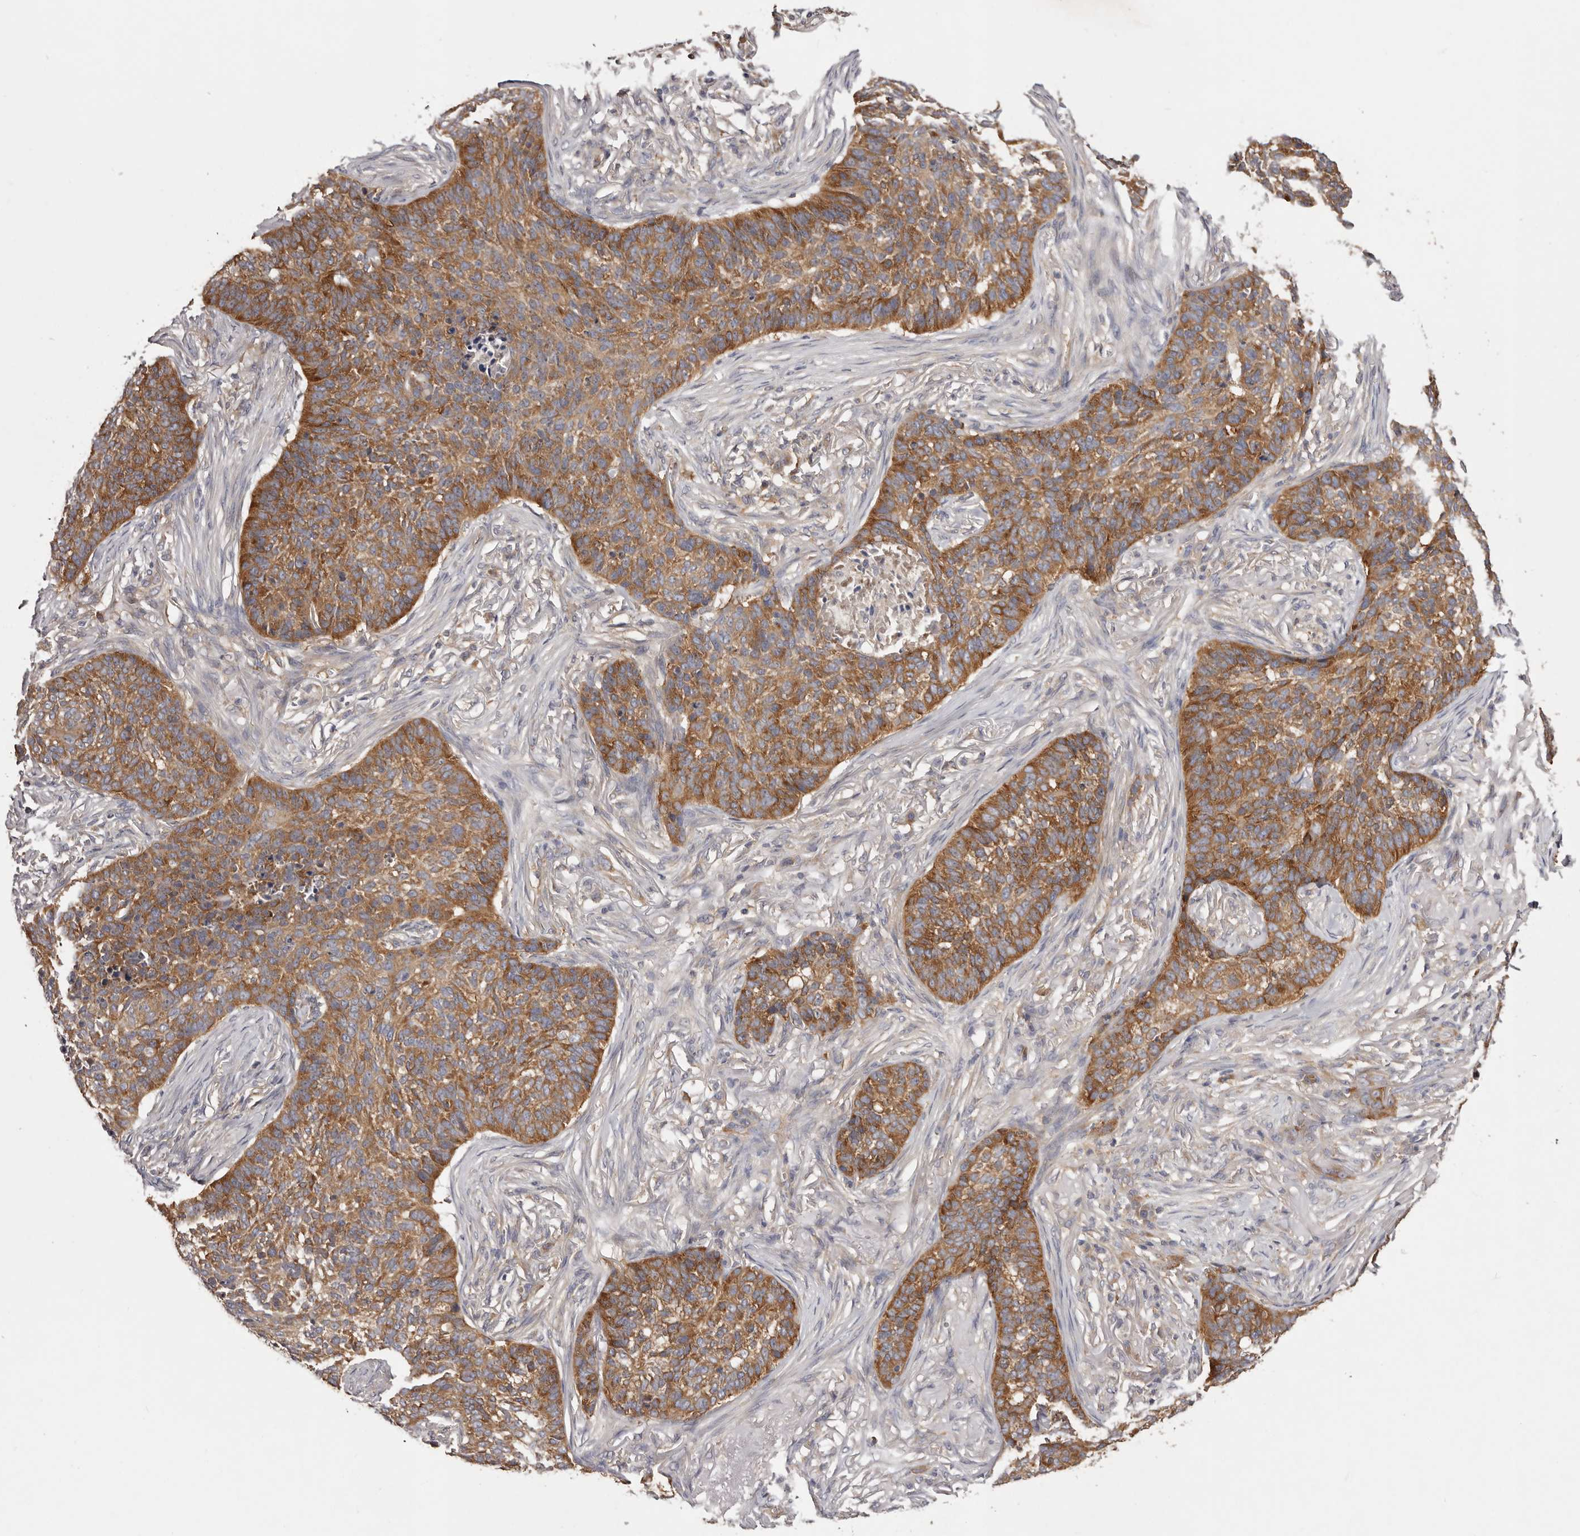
{"staining": {"intensity": "moderate", "quantity": ">75%", "location": "cytoplasmic/membranous"}, "tissue": "skin cancer", "cell_type": "Tumor cells", "image_type": "cancer", "snomed": [{"axis": "morphology", "description": "Basal cell carcinoma"}, {"axis": "topography", "description": "Skin"}], "caption": "Protein expression analysis of human skin cancer reveals moderate cytoplasmic/membranous positivity in approximately >75% of tumor cells.", "gene": "LTV1", "patient": {"sex": "male", "age": 85}}